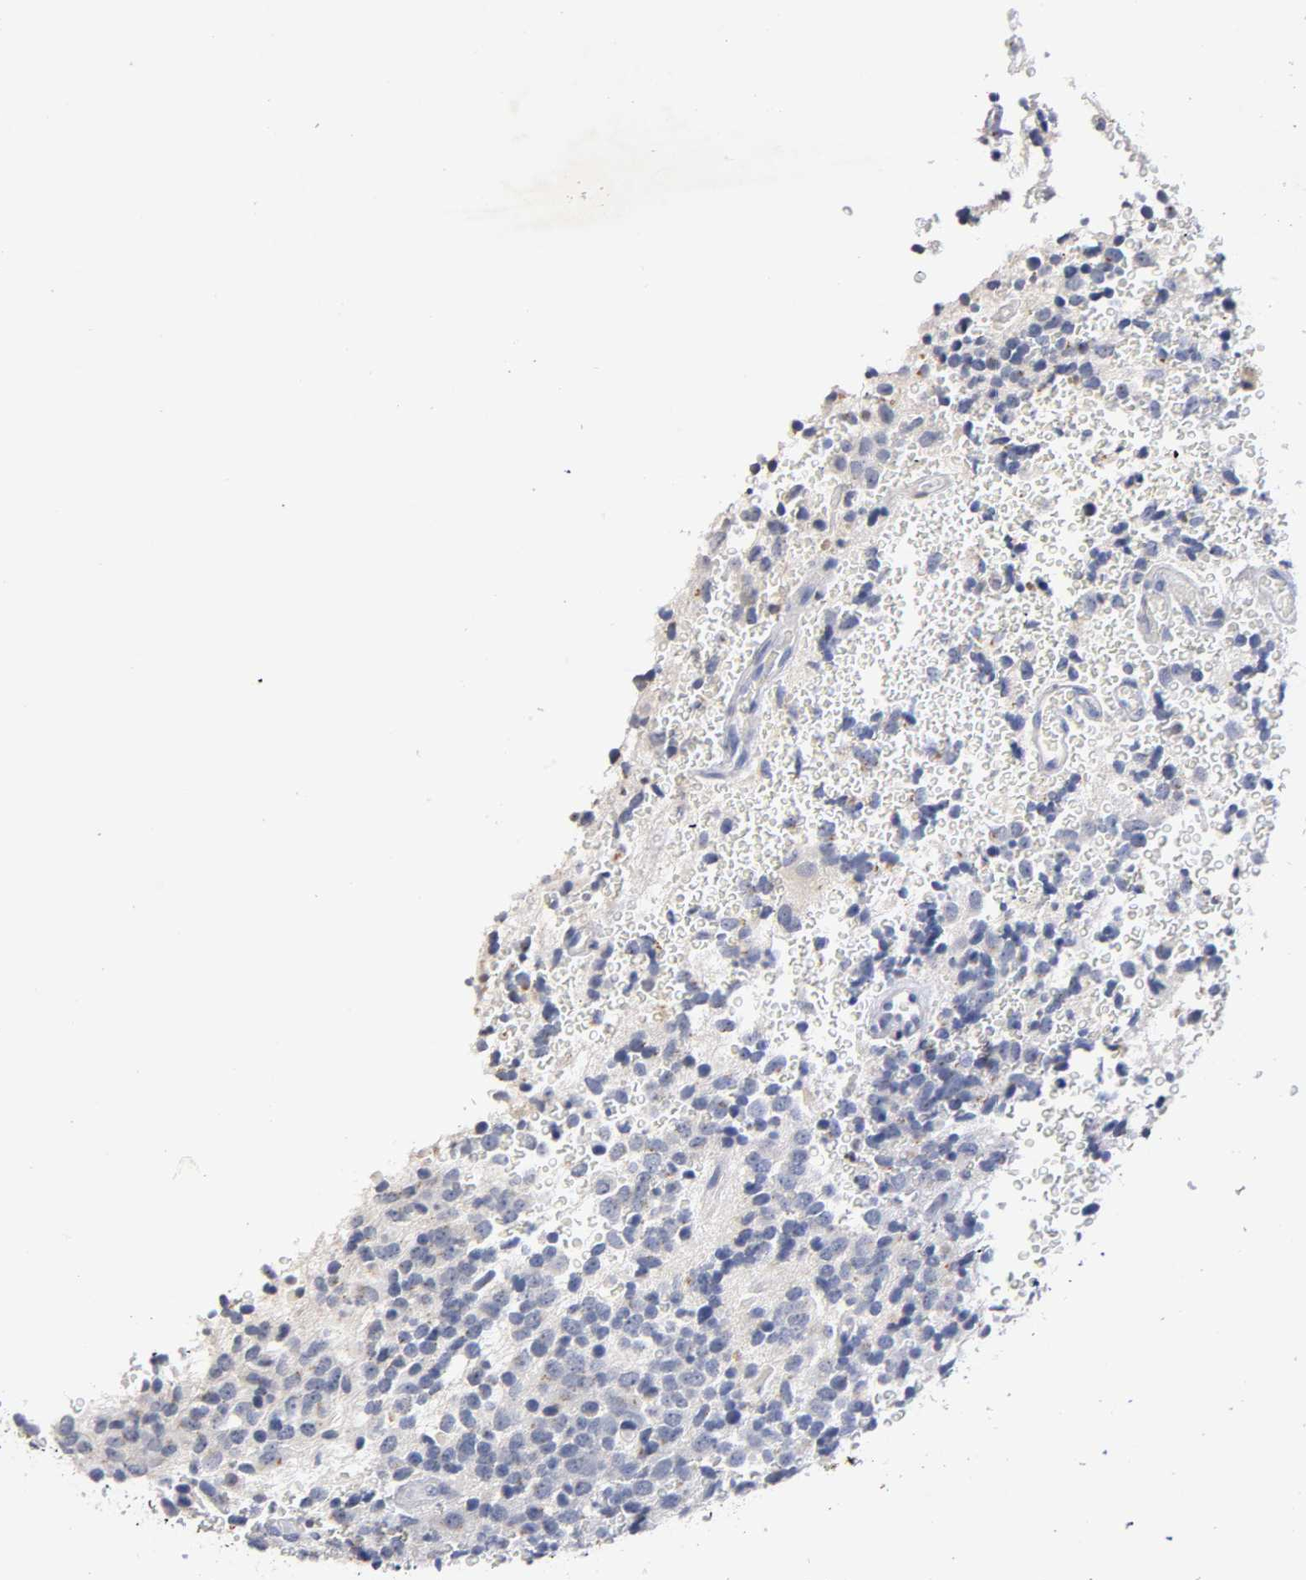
{"staining": {"intensity": "negative", "quantity": "none", "location": "none"}, "tissue": "glioma", "cell_type": "Tumor cells", "image_type": "cancer", "snomed": [{"axis": "morphology", "description": "Glioma, malignant, High grade"}, {"axis": "topography", "description": "pancreas cauda"}], "caption": "Tumor cells are negative for brown protein staining in malignant glioma (high-grade).", "gene": "RUNX1", "patient": {"sex": "male", "age": 60}}